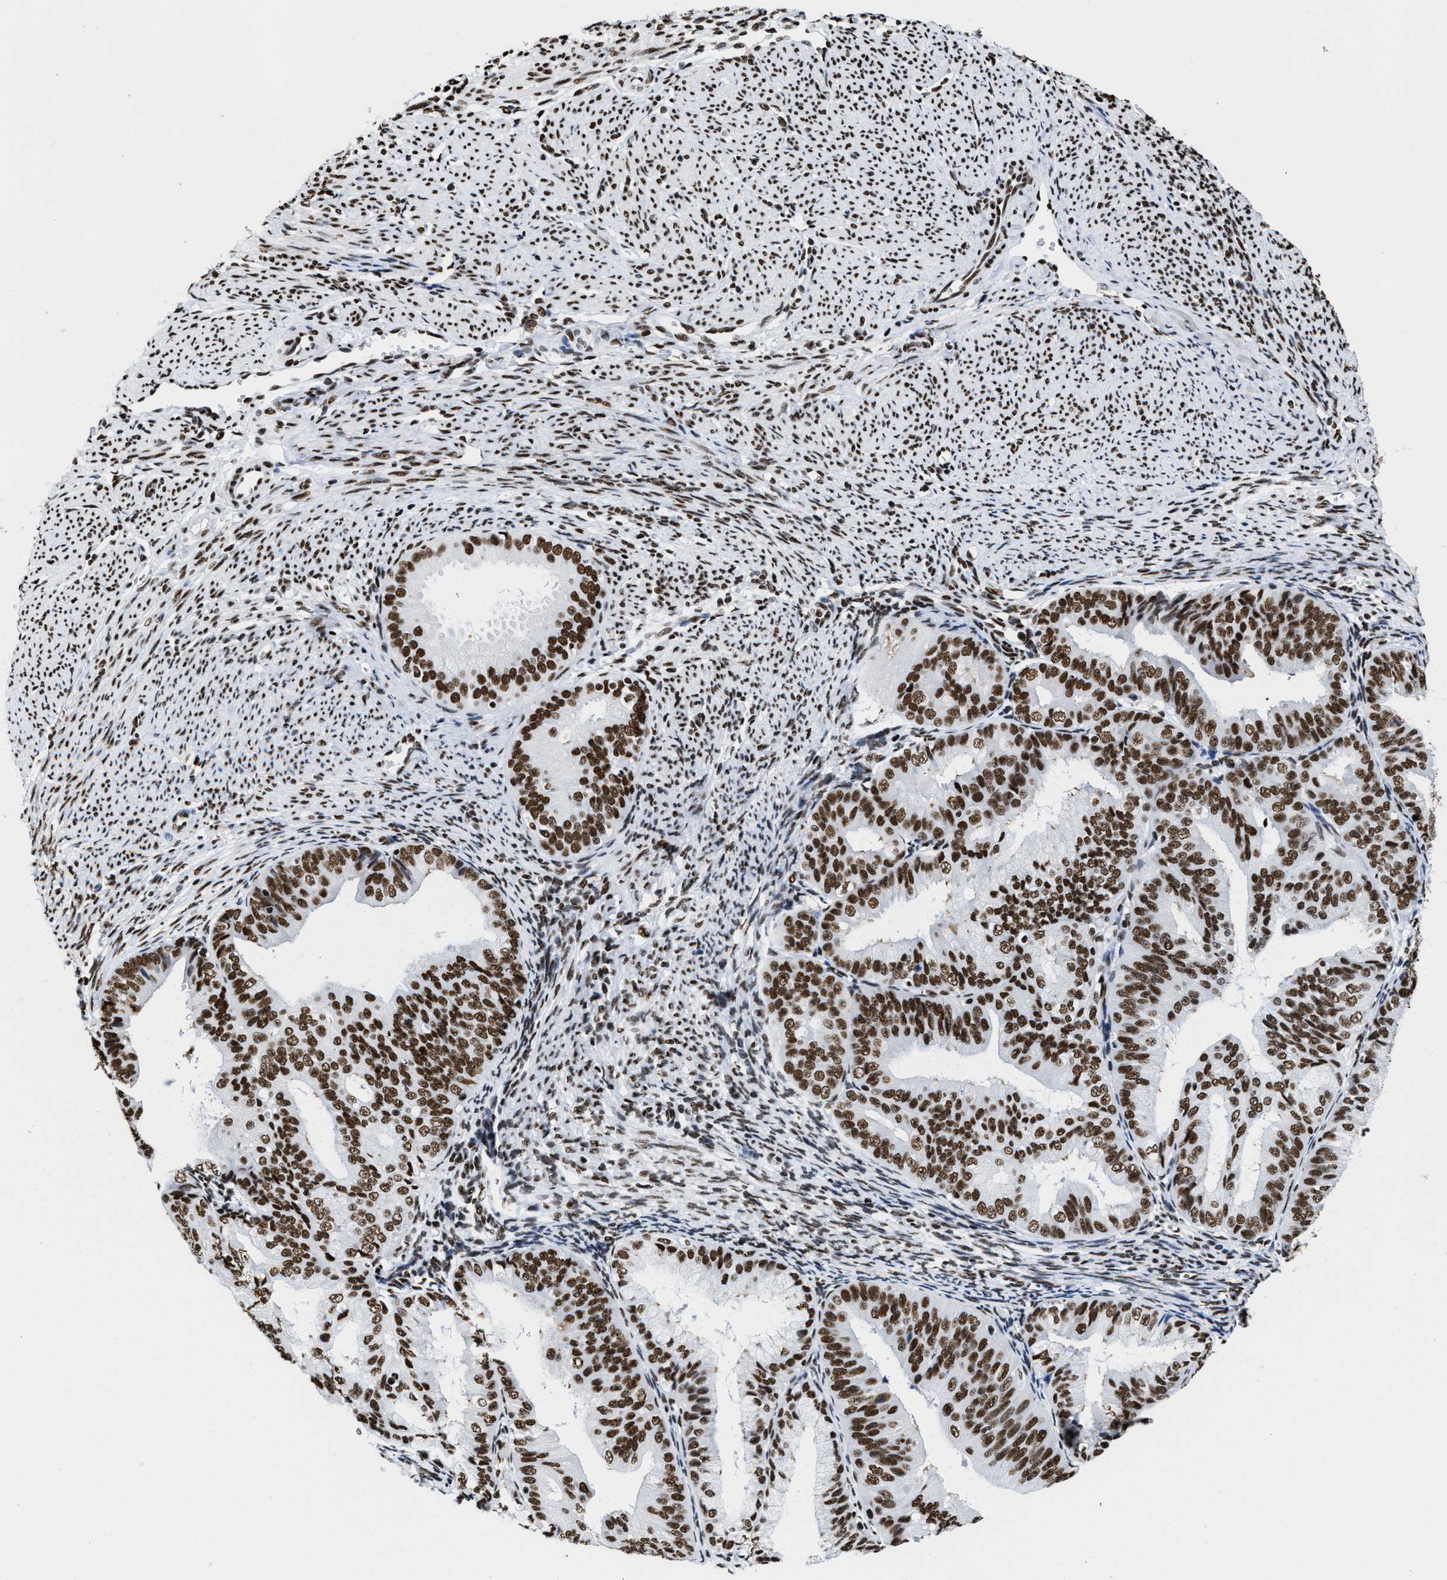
{"staining": {"intensity": "strong", "quantity": ">75%", "location": "nuclear"}, "tissue": "endometrial cancer", "cell_type": "Tumor cells", "image_type": "cancer", "snomed": [{"axis": "morphology", "description": "Adenocarcinoma, NOS"}, {"axis": "topography", "description": "Endometrium"}], "caption": "Endometrial cancer stained with DAB IHC demonstrates high levels of strong nuclear expression in approximately >75% of tumor cells. (DAB = brown stain, brightfield microscopy at high magnification).", "gene": "SMARCC2", "patient": {"sex": "female", "age": 63}}